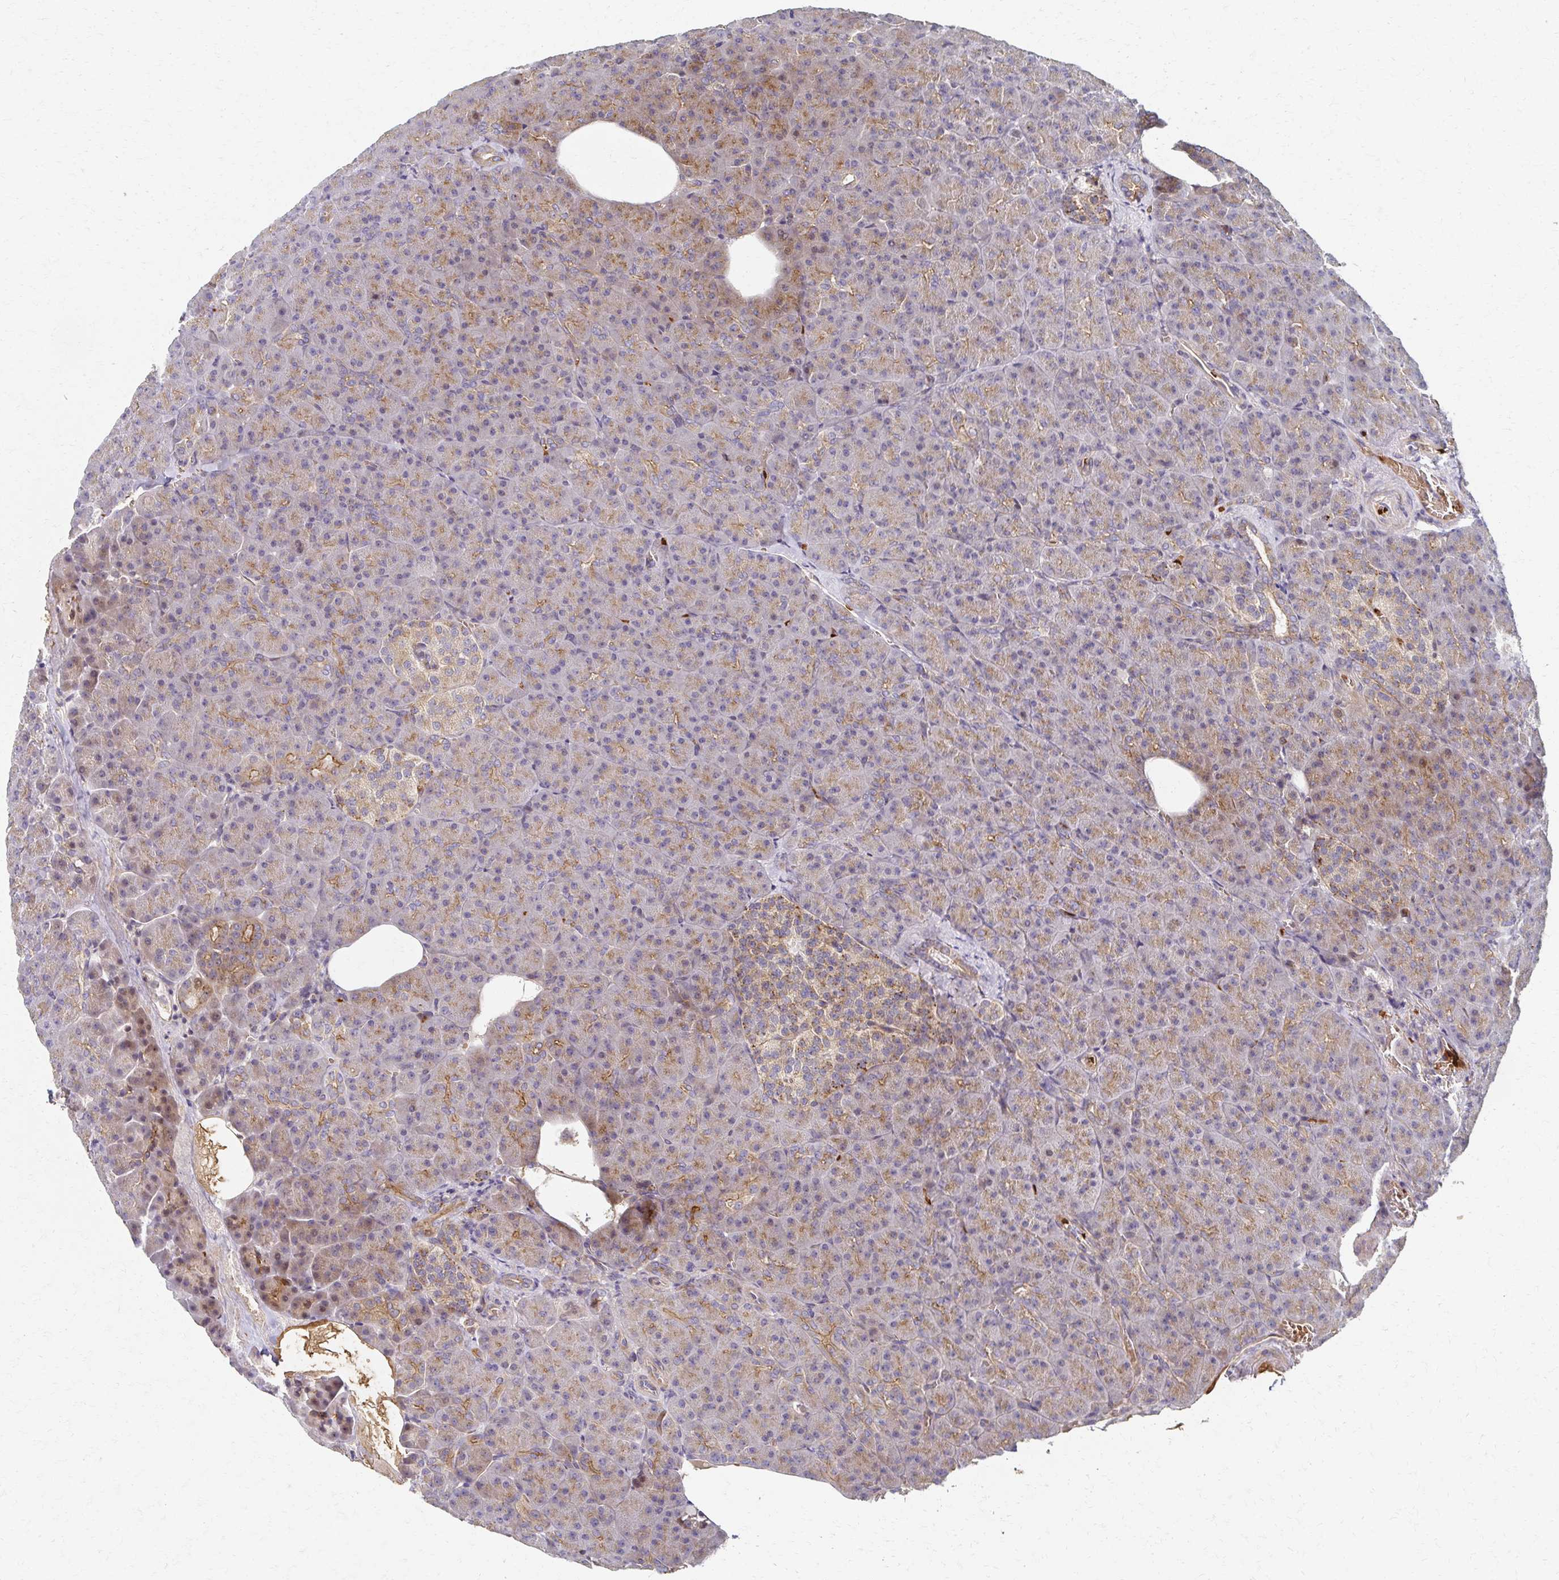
{"staining": {"intensity": "weak", "quantity": "25%-75%", "location": "cytoplasmic/membranous"}, "tissue": "pancreas", "cell_type": "Exocrine glandular cells", "image_type": "normal", "snomed": [{"axis": "morphology", "description": "Normal tissue, NOS"}, {"axis": "topography", "description": "Pancreas"}], "caption": "Exocrine glandular cells show low levels of weak cytoplasmic/membranous expression in approximately 25%-75% of cells in normal human pancreas.", "gene": "SKA2", "patient": {"sex": "female", "age": 74}}